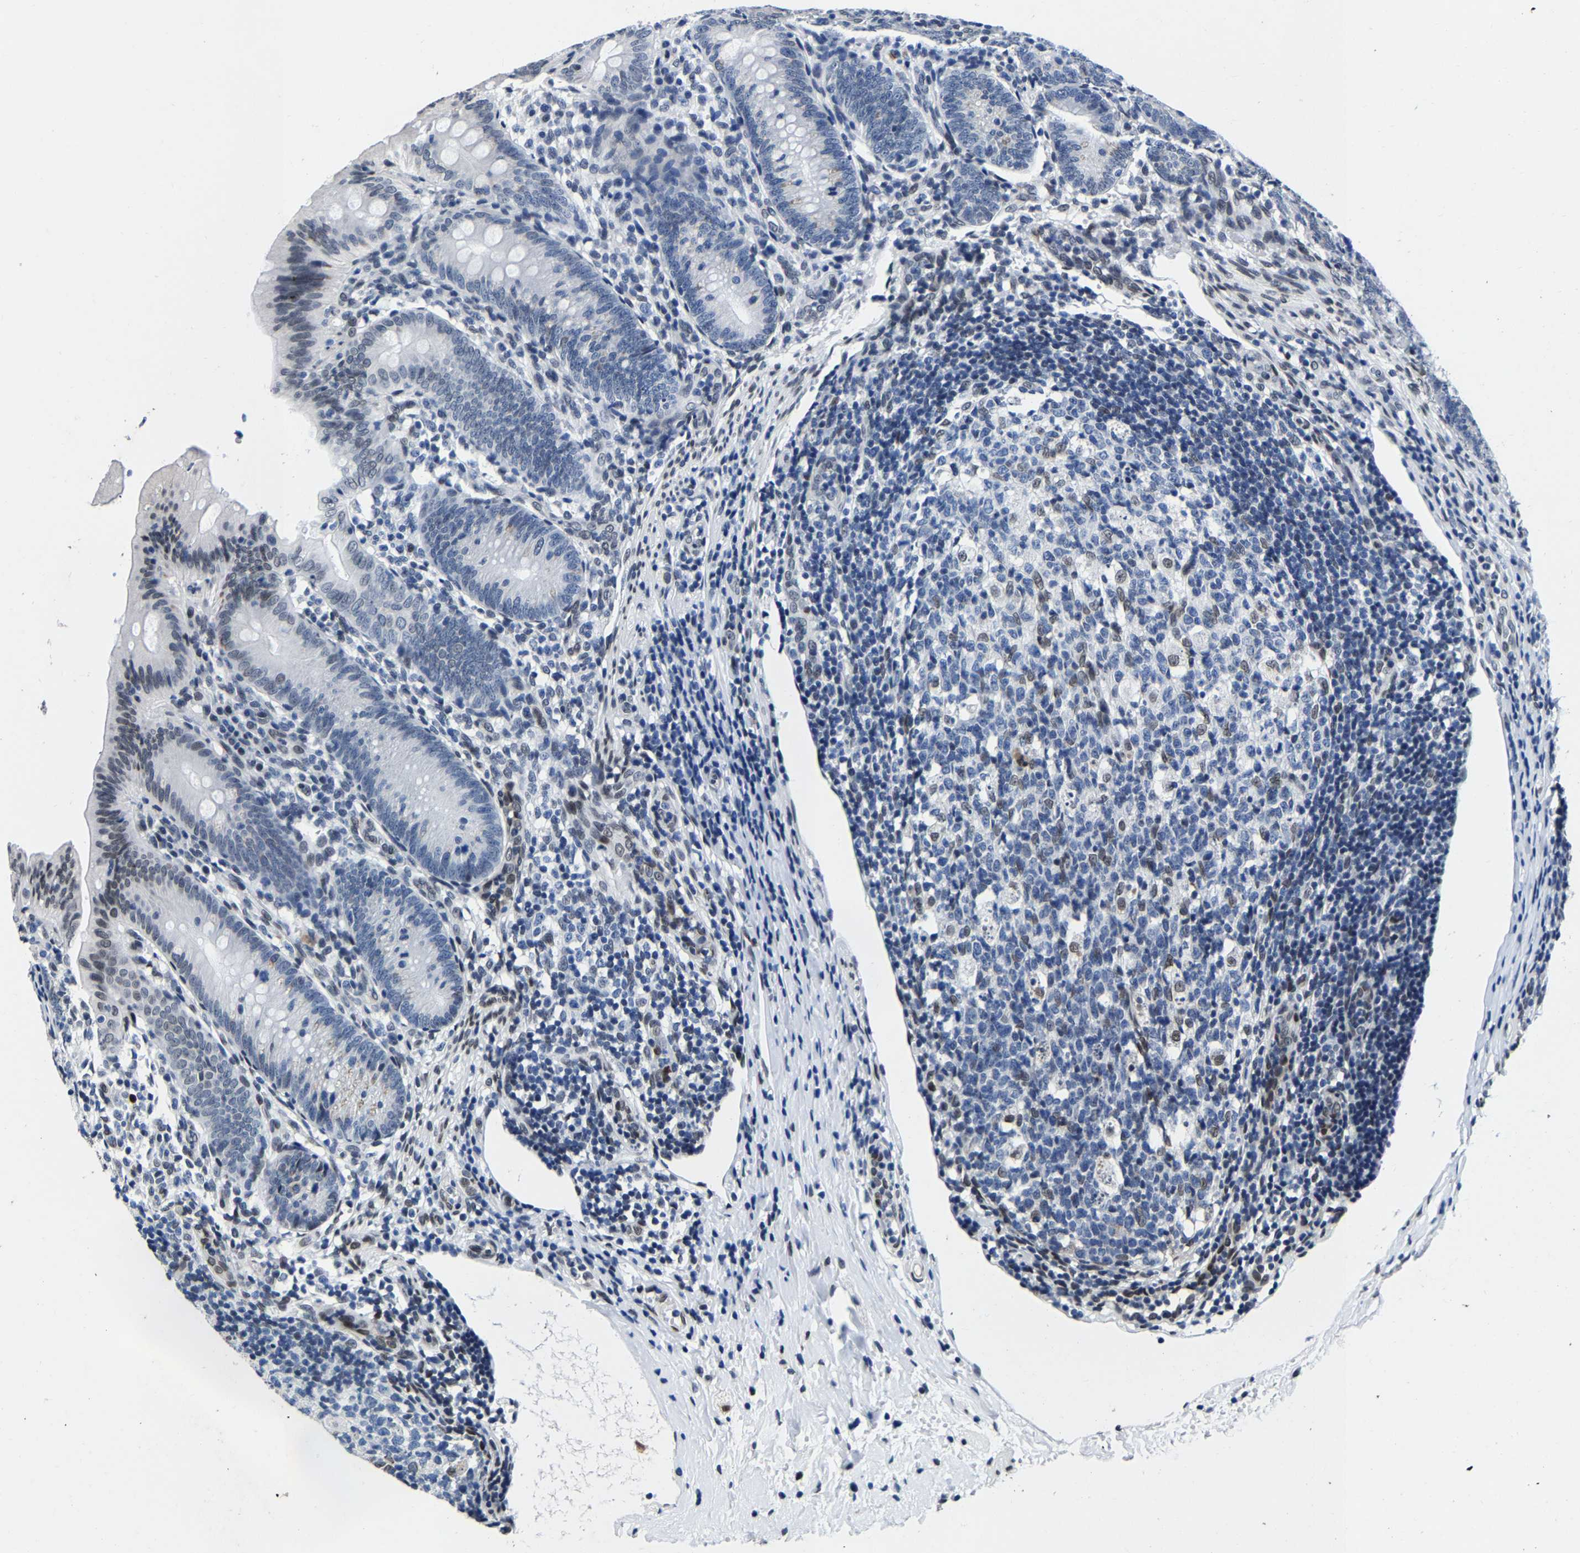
{"staining": {"intensity": "weak", "quantity": "<25%", "location": "nuclear"}, "tissue": "appendix", "cell_type": "Glandular cells", "image_type": "normal", "snomed": [{"axis": "morphology", "description": "Normal tissue, NOS"}, {"axis": "topography", "description": "Appendix"}], "caption": "Unremarkable appendix was stained to show a protein in brown. There is no significant staining in glandular cells. The staining is performed using DAB brown chromogen with nuclei counter-stained in using hematoxylin.", "gene": "UBN2", "patient": {"sex": "male", "age": 1}}